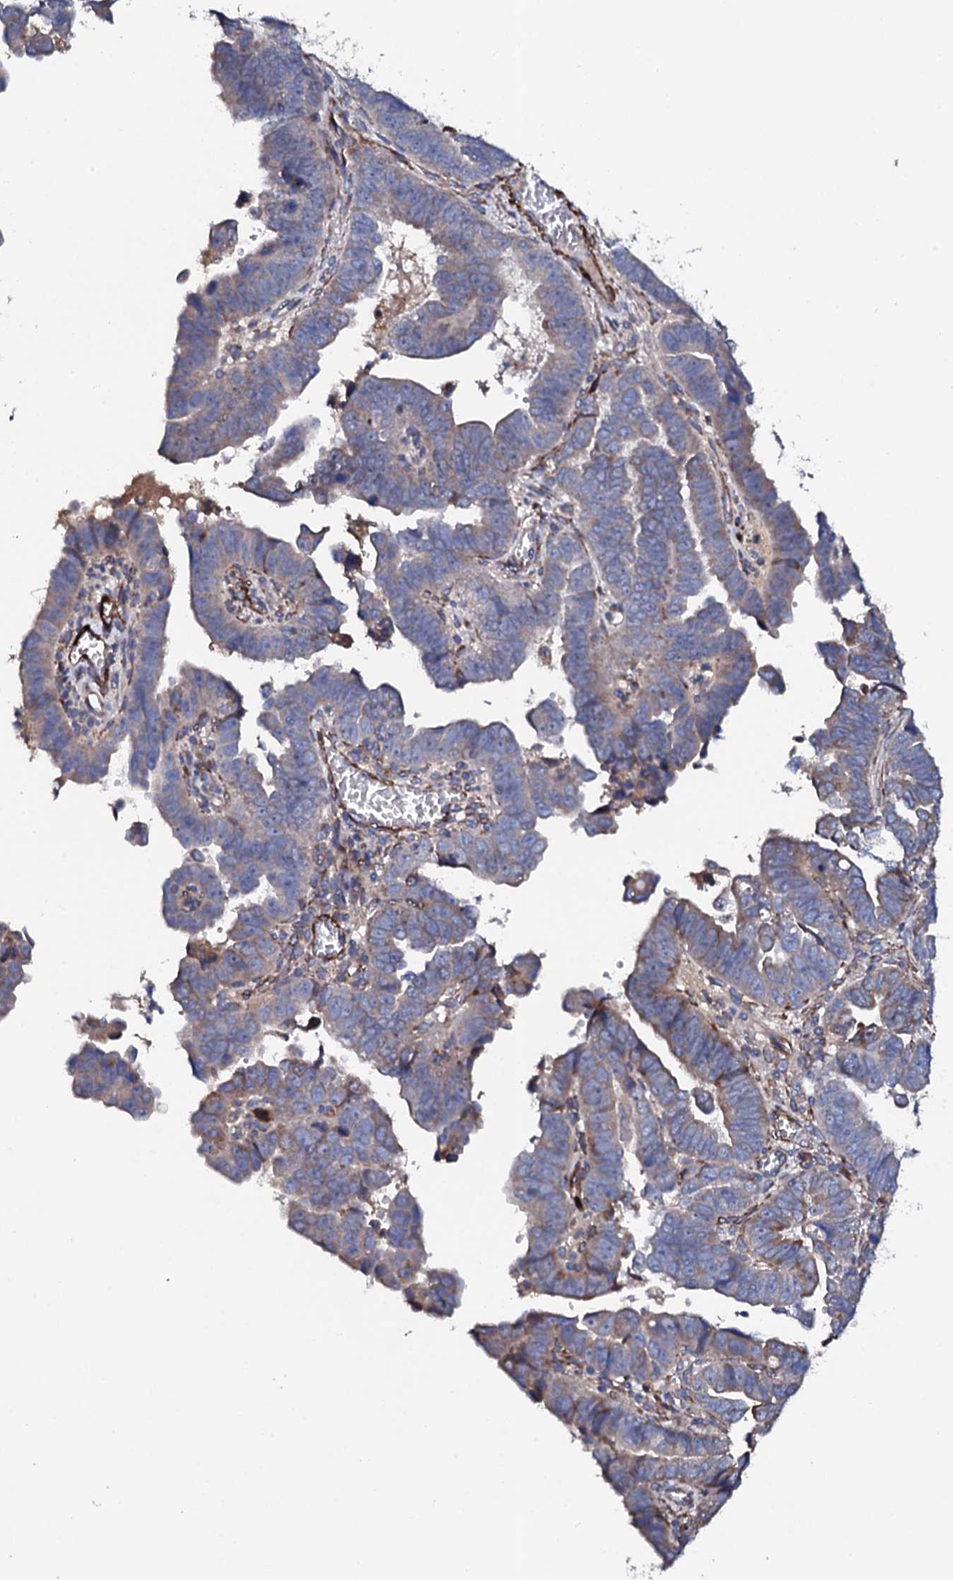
{"staining": {"intensity": "weak", "quantity": "<25%", "location": "cytoplasmic/membranous"}, "tissue": "endometrial cancer", "cell_type": "Tumor cells", "image_type": "cancer", "snomed": [{"axis": "morphology", "description": "Adenocarcinoma, NOS"}, {"axis": "topography", "description": "Endometrium"}], "caption": "Protein analysis of endometrial cancer shows no significant positivity in tumor cells.", "gene": "DBX1", "patient": {"sex": "female", "age": 75}}